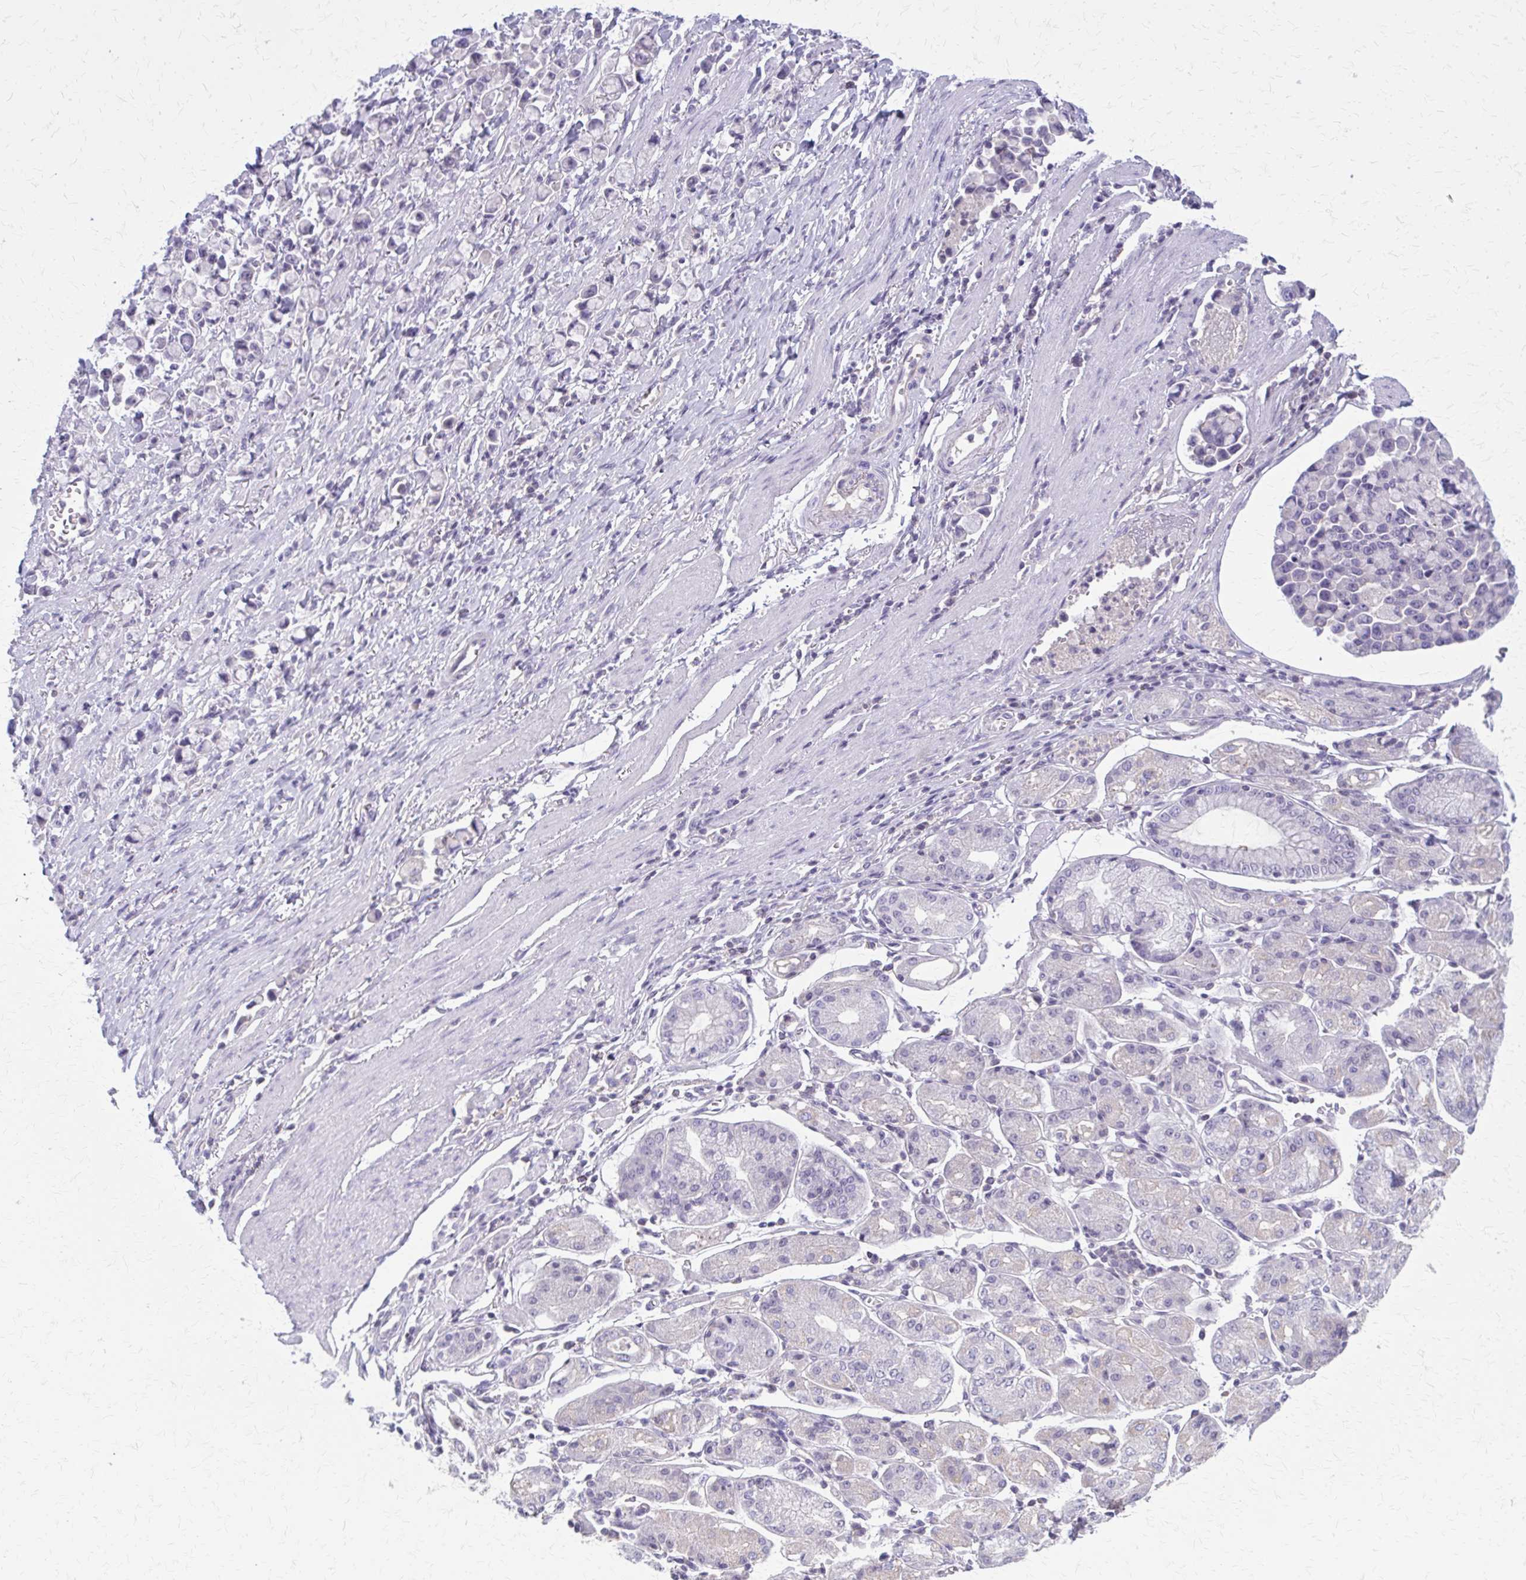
{"staining": {"intensity": "negative", "quantity": "none", "location": "none"}, "tissue": "stomach cancer", "cell_type": "Tumor cells", "image_type": "cancer", "snomed": [{"axis": "morphology", "description": "Adenocarcinoma, NOS"}, {"axis": "topography", "description": "Stomach"}], "caption": "Tumor cells are negative for brown protein staining in adenocarcinoma (stomach).", "gene": "OR4A47", "patient": {"sex": "female", "age": 81}}